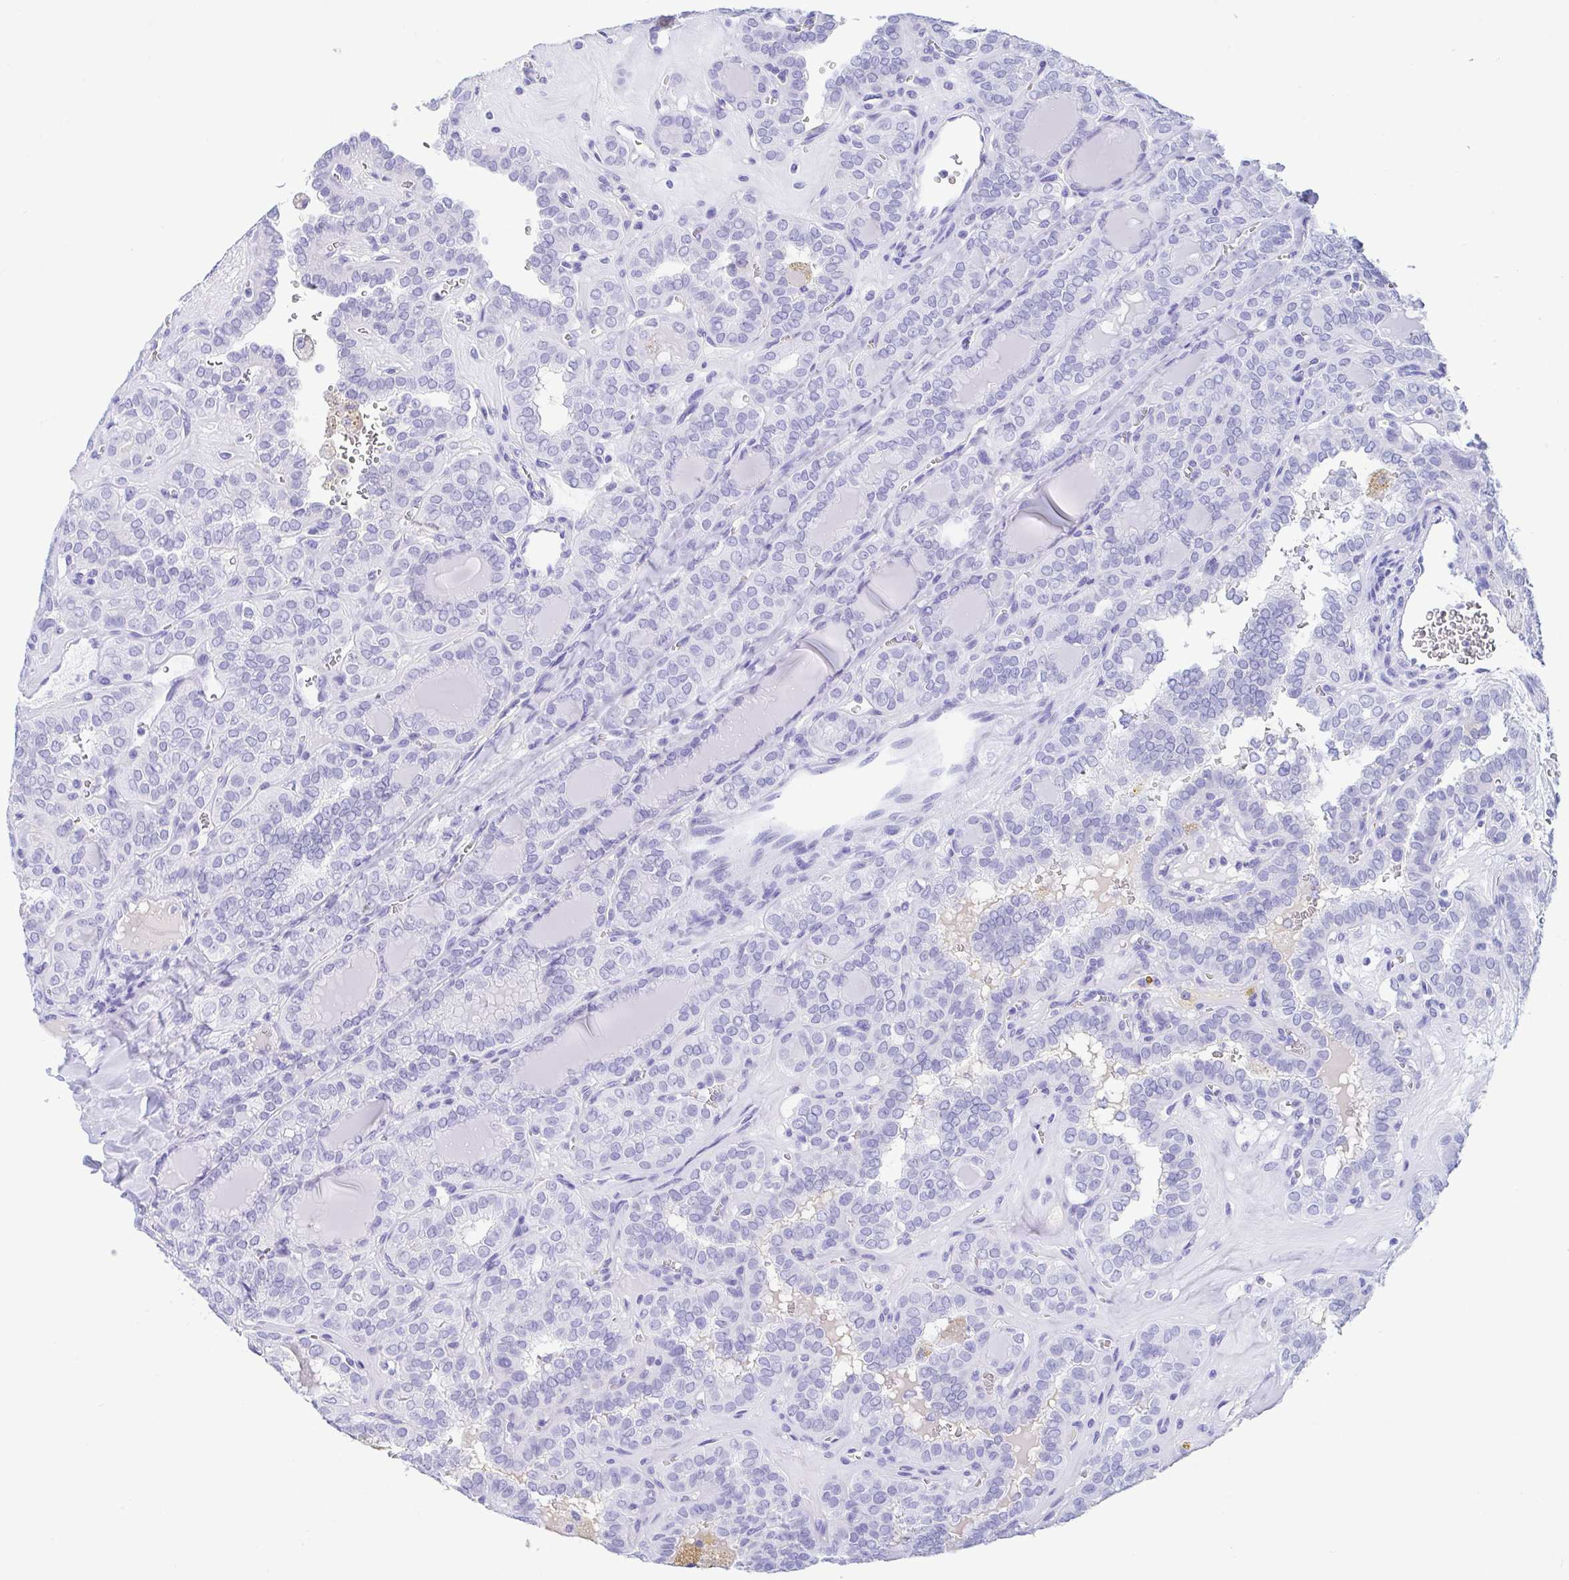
{"staining": {"intensity": "negative", "quantity": "none", "location": "none"}, "tissue": "thyroid cancer", "cell_type": "Tumor cells", "image_type": "cancer", "snomed": [{"axis": "morphology", "description": "Papillary adenocarcinoma, NOS"}, {"axis": "topography", "description": "Thyroid gland"}], "caption": "Tumor cells are negative for brown protein staining in thyroid papillary adenocarcinoma.", "gene": "GKN1", "patient": {"sex": "female", "age": 41}}